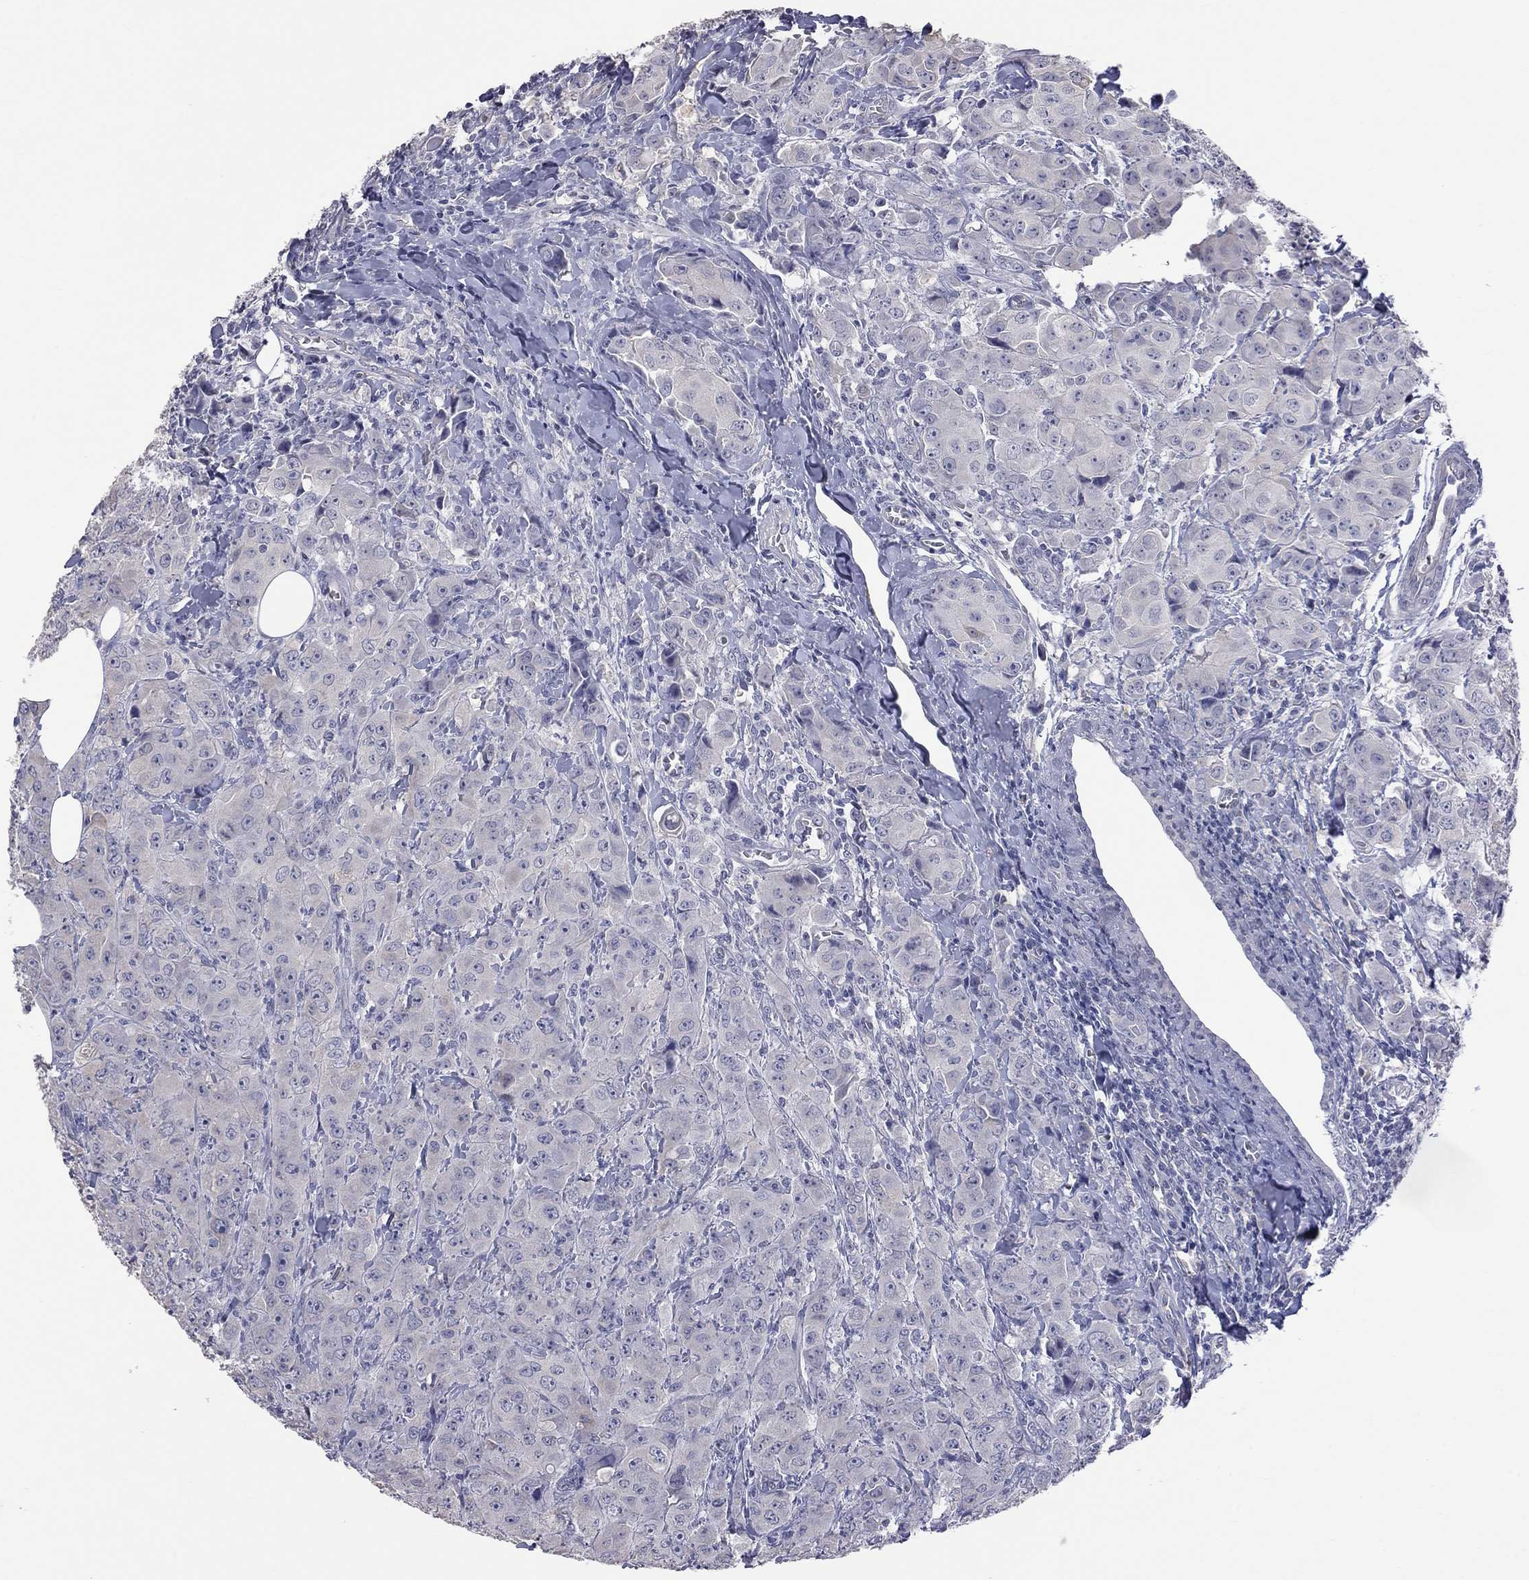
{"staining": {"intensity": "negative", "quantity": "none", "location": "none"}, "tissue": "breast cancer", "cell_type": "Tumor cells", "image_type": "cancer", "snomed": [{"axis": "morphology", "description": "Duct carcinoma"}, {"axis": "topography", "description": "Breast"}], "caption": "This is an immunohistochemistry (IHC) image of human intraductal carcinoma (breast). There is no expression in tumor cells.", "gene": "HYLS1", "patient": {"sex": "female", "age": 43}}